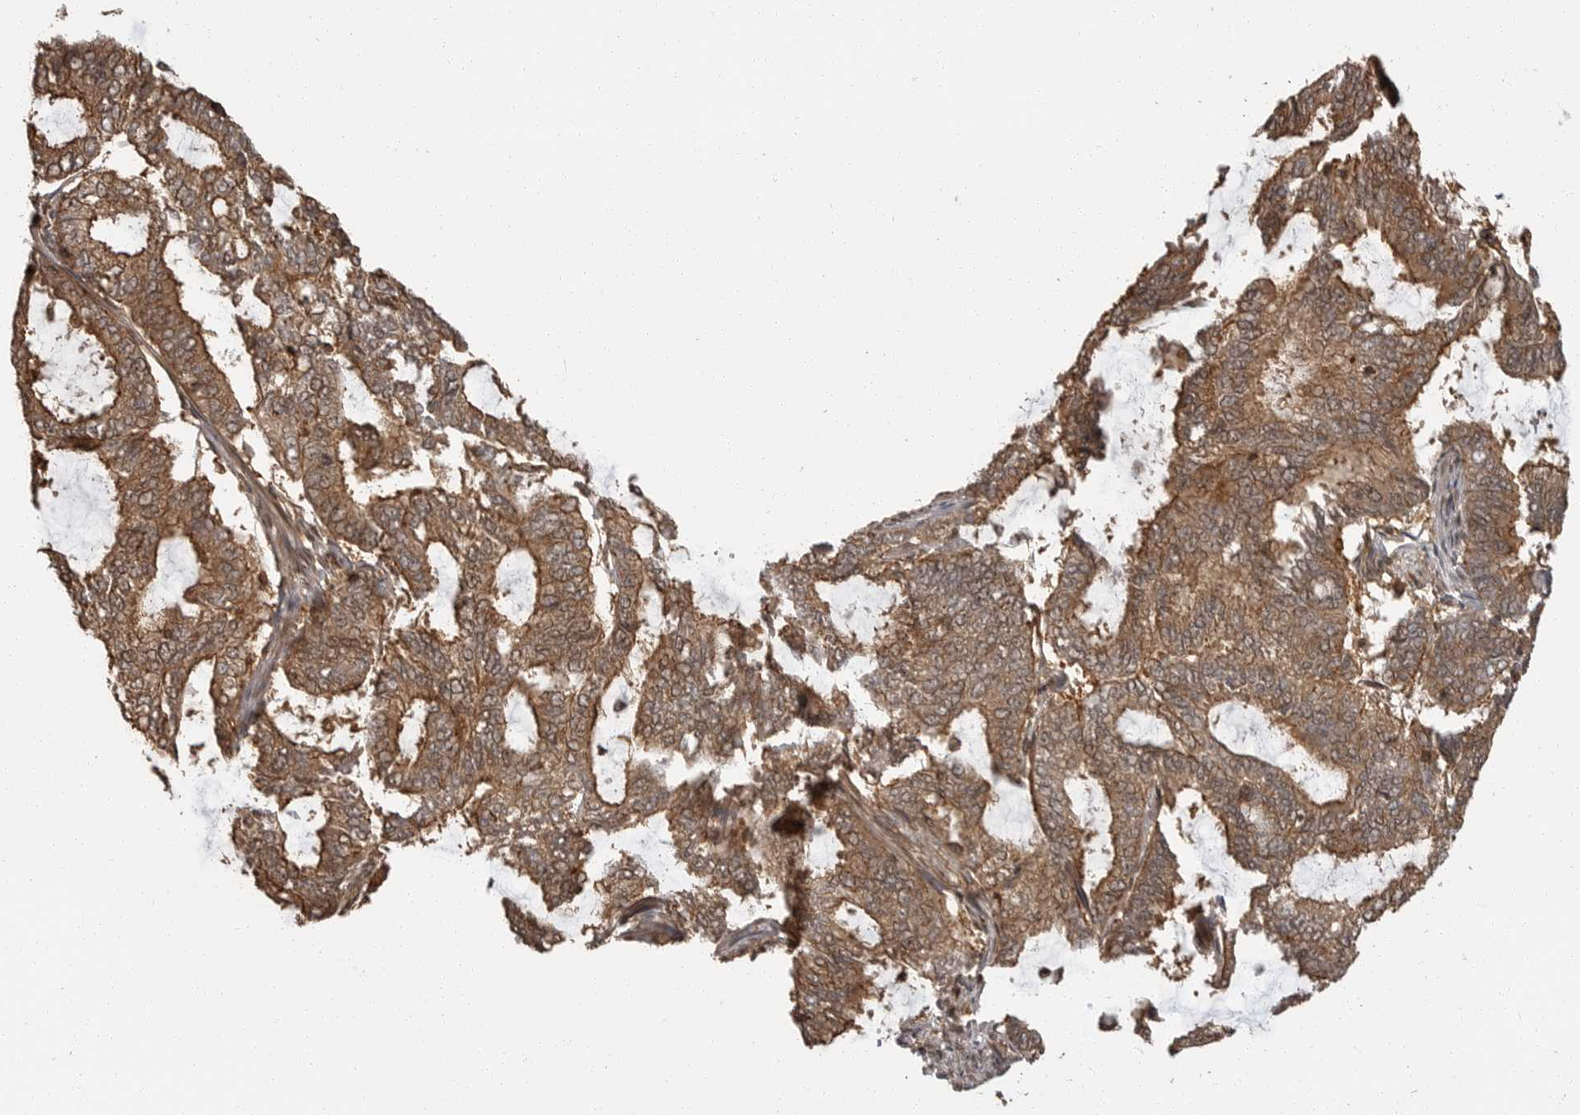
{"staining": {"intensity": "moderate", "quantity": ">75%", "location": "cytoplasmic/membranous,nuclear"}, "tissue": "endometrial cancer", "cell_type": "Tumor cells", "image_type": "cancer", "snomed": [{"axis": "morphology", "description": "Adenocarcinoma, NOS"}, {"axis": "topography", "description": "Endometrium"}], "caption": "The image exhibits staining of endometrial cancer (adenocarcinoma), revealing moderate cytoplasmic/membranous and nuclear protein expression (brown color) within tumor cells.", "gene": "ERN1", "patient": {"sex": "female", "age": 49}}